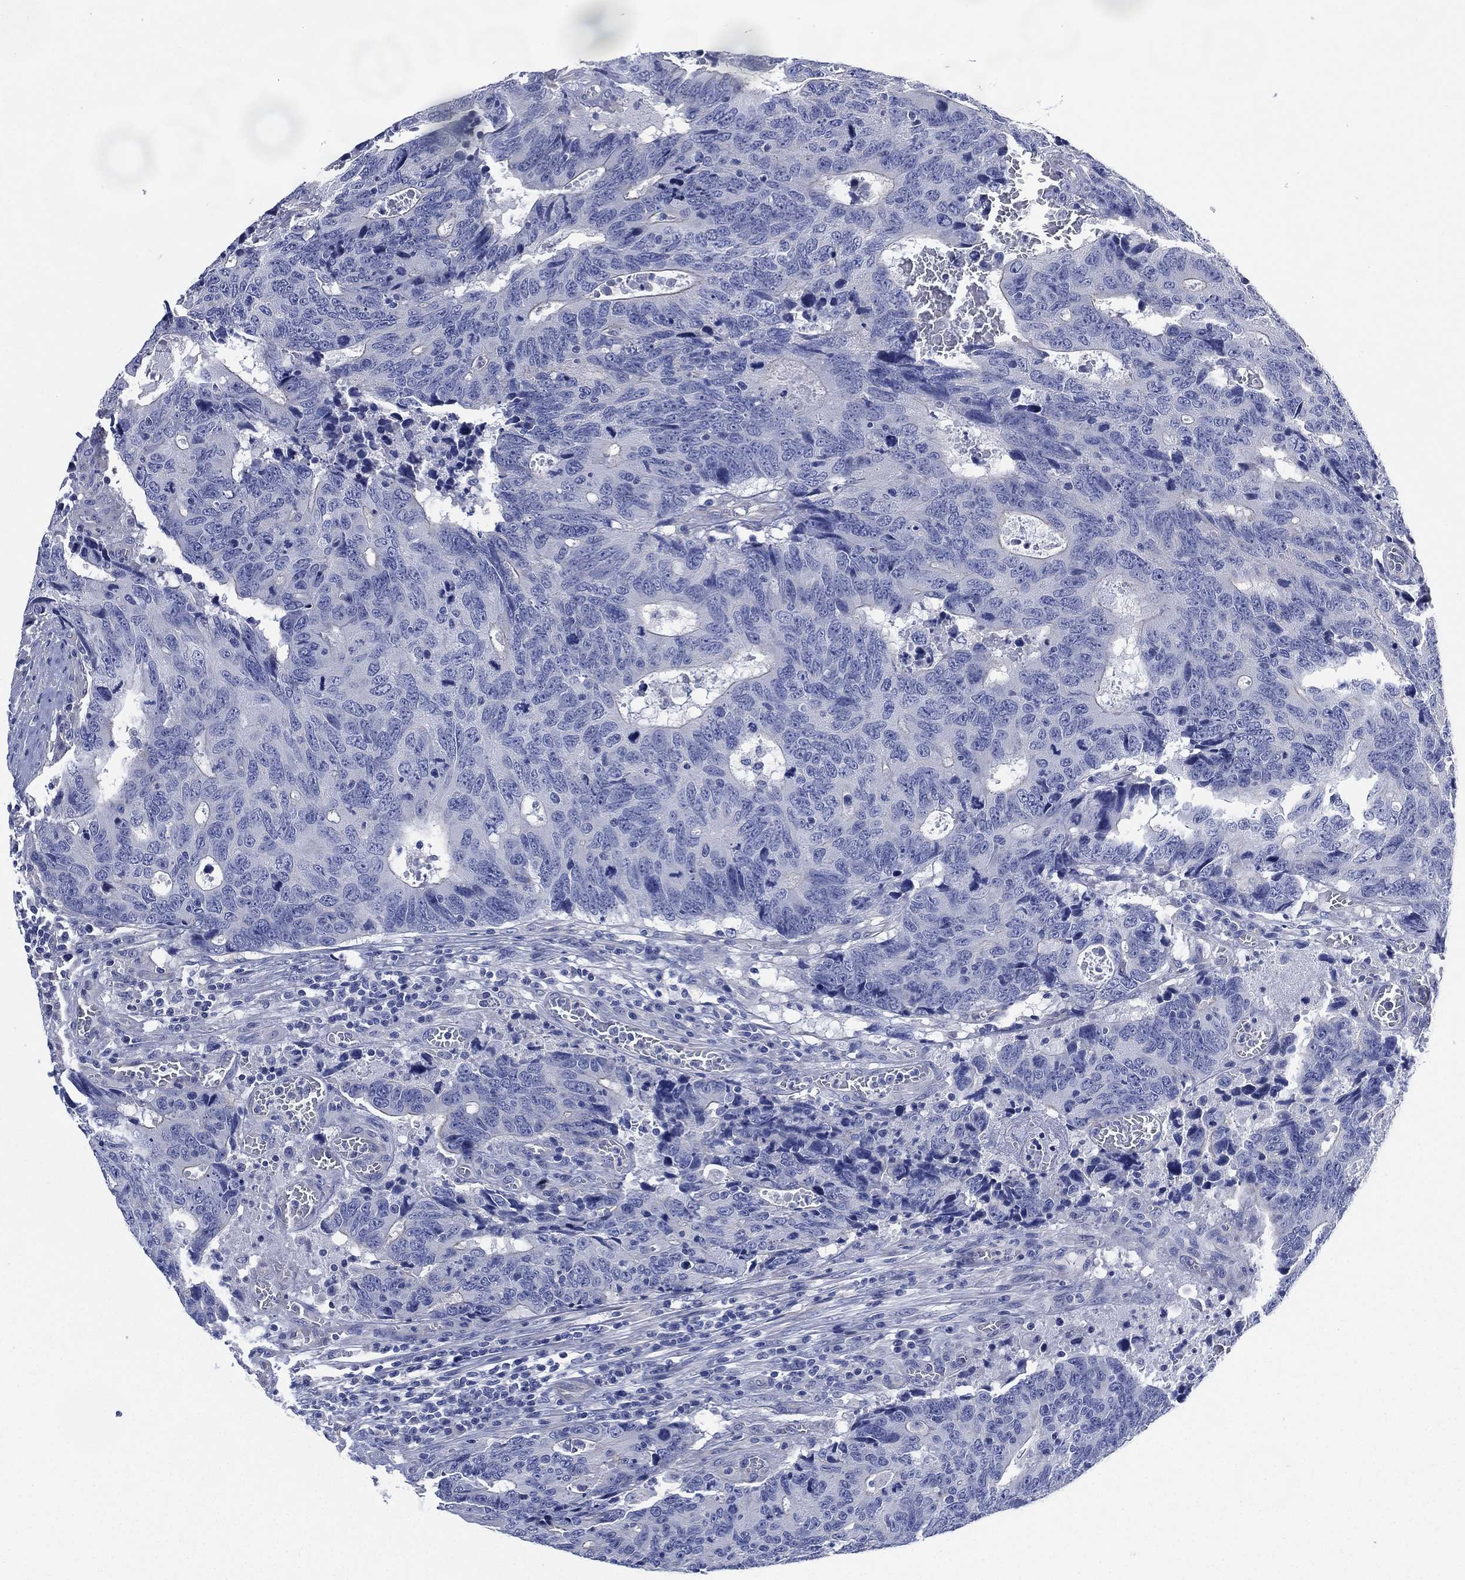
{"staining": {"intensity": "negative", "quantity": "none", "location": "none"}, "tissue": "colorectal cancer", "cell_type": "Tumor cells", "image_type": "cancer", "snomed": [{"axis": "morphology", "description": "Adenocarcinoma, NOS"}, {"axis": "topography", "description": "Colon"}], "caption": "Tumor cells are negative for protein expression in human colorectal cancer (adenocarcinoma).", "gene": "CCDC70", "patient": {"sex": "female", "age": 77}}